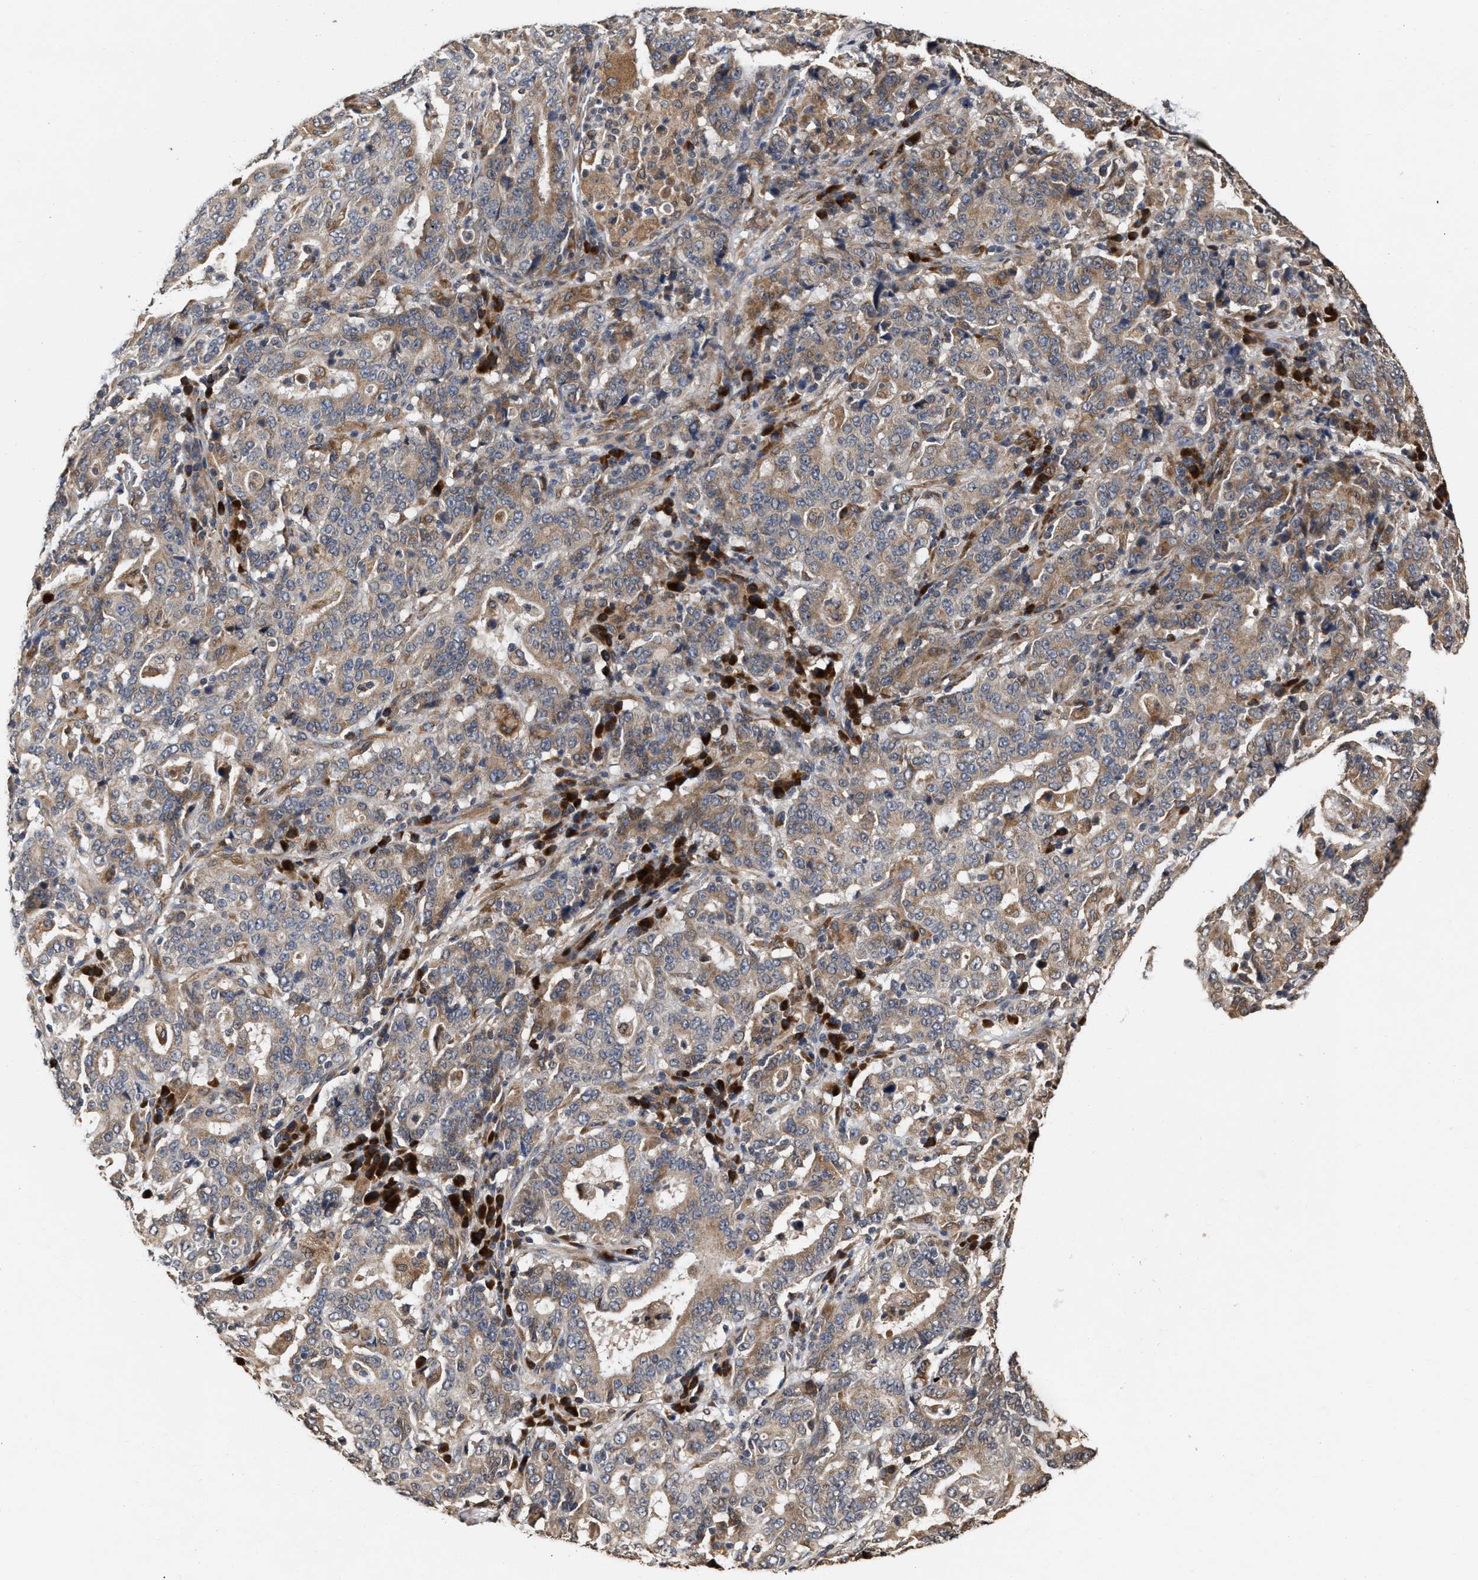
{"staining": {"intensity": "moderate", "quantity": ">75%", "location": "cytoplasmic/membranous"}, "tissue": "stomach cancer", "cell_type": "Tumor cells", "image_type": "cancer", "snomed": [{"axis": "morphology", "description": "Normal tissue, NOS"}, {"axis": "morphology", "description": "Adenocarcinoma, NOS"}, {"axis": "topography", "description": "Stomach, upper"}, {"axis": "topography", "description": "Stomach"}], "caption": "An immunohistochemistry histopathology image of neoplastic tissue is shown. Protein staining in brown labels moderate cytoplasmic/membranous positivity in stomach adenocarcinoma within tumor cells.", "gene": "SAR1A", "patient": {"sex": "male", "age": 59}}